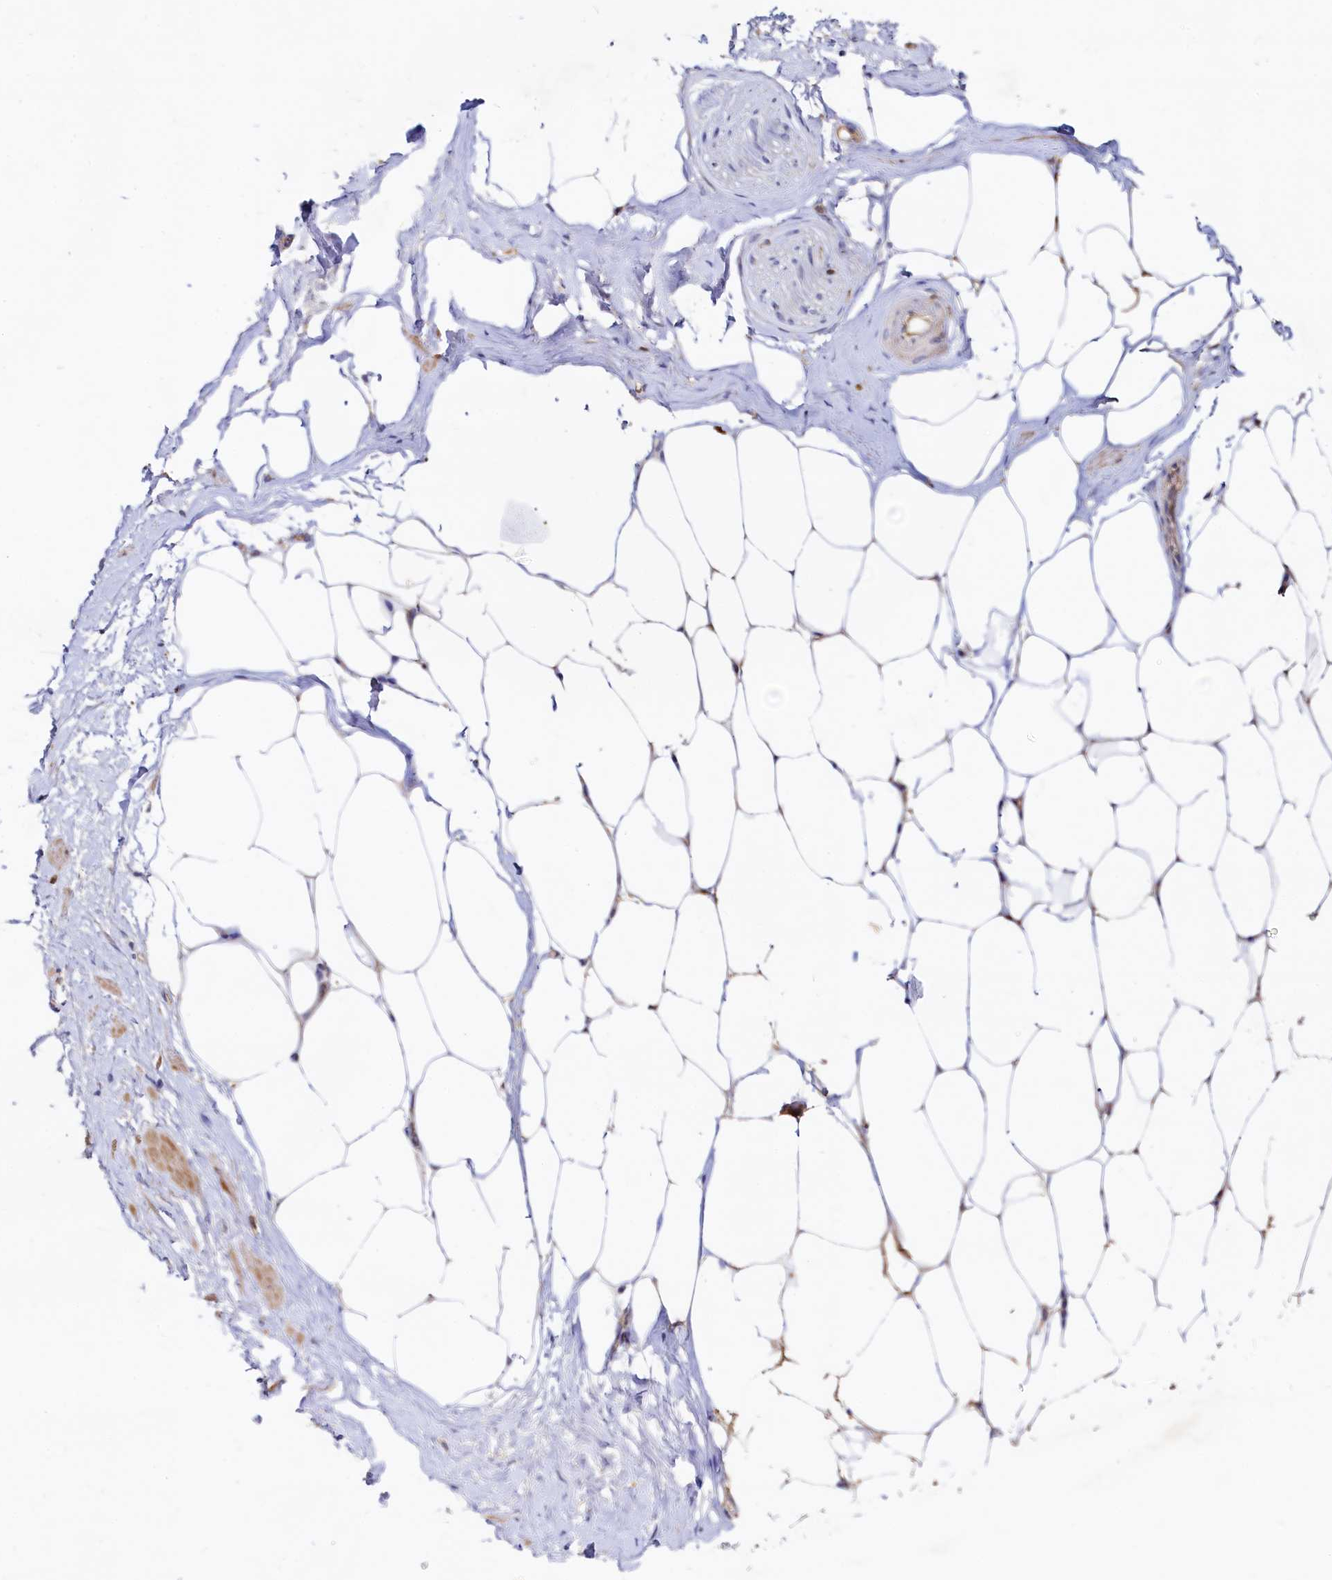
{"staining": {"intensity": "weak", "quantity": "25%-75%", "location": "cytoplasmic/membranous"}, "tissue": "adipose tissue", "cell_type": "Adipocytes", "image_type": "normal", "snomed": [{"axis": "morphology", "description": "Normal tissue, NOS"}, {"axis": "morphology", "description": "Adenocarcinoma, Low grade"}, {"axis": "topography", "description": "Prostate"}, {"axis": "topography", "description": "Peripheral nerve tissue"}], "caption": "Immunohistochemistry (DAB) staining of unremarkable human adipose tissue reveals weak cytoplasmic/membranous protein staining in approximately 25%-75% of adipocytes.", "gene": "RGS7BP", "patient": {"sex": "male", "age": 63}}